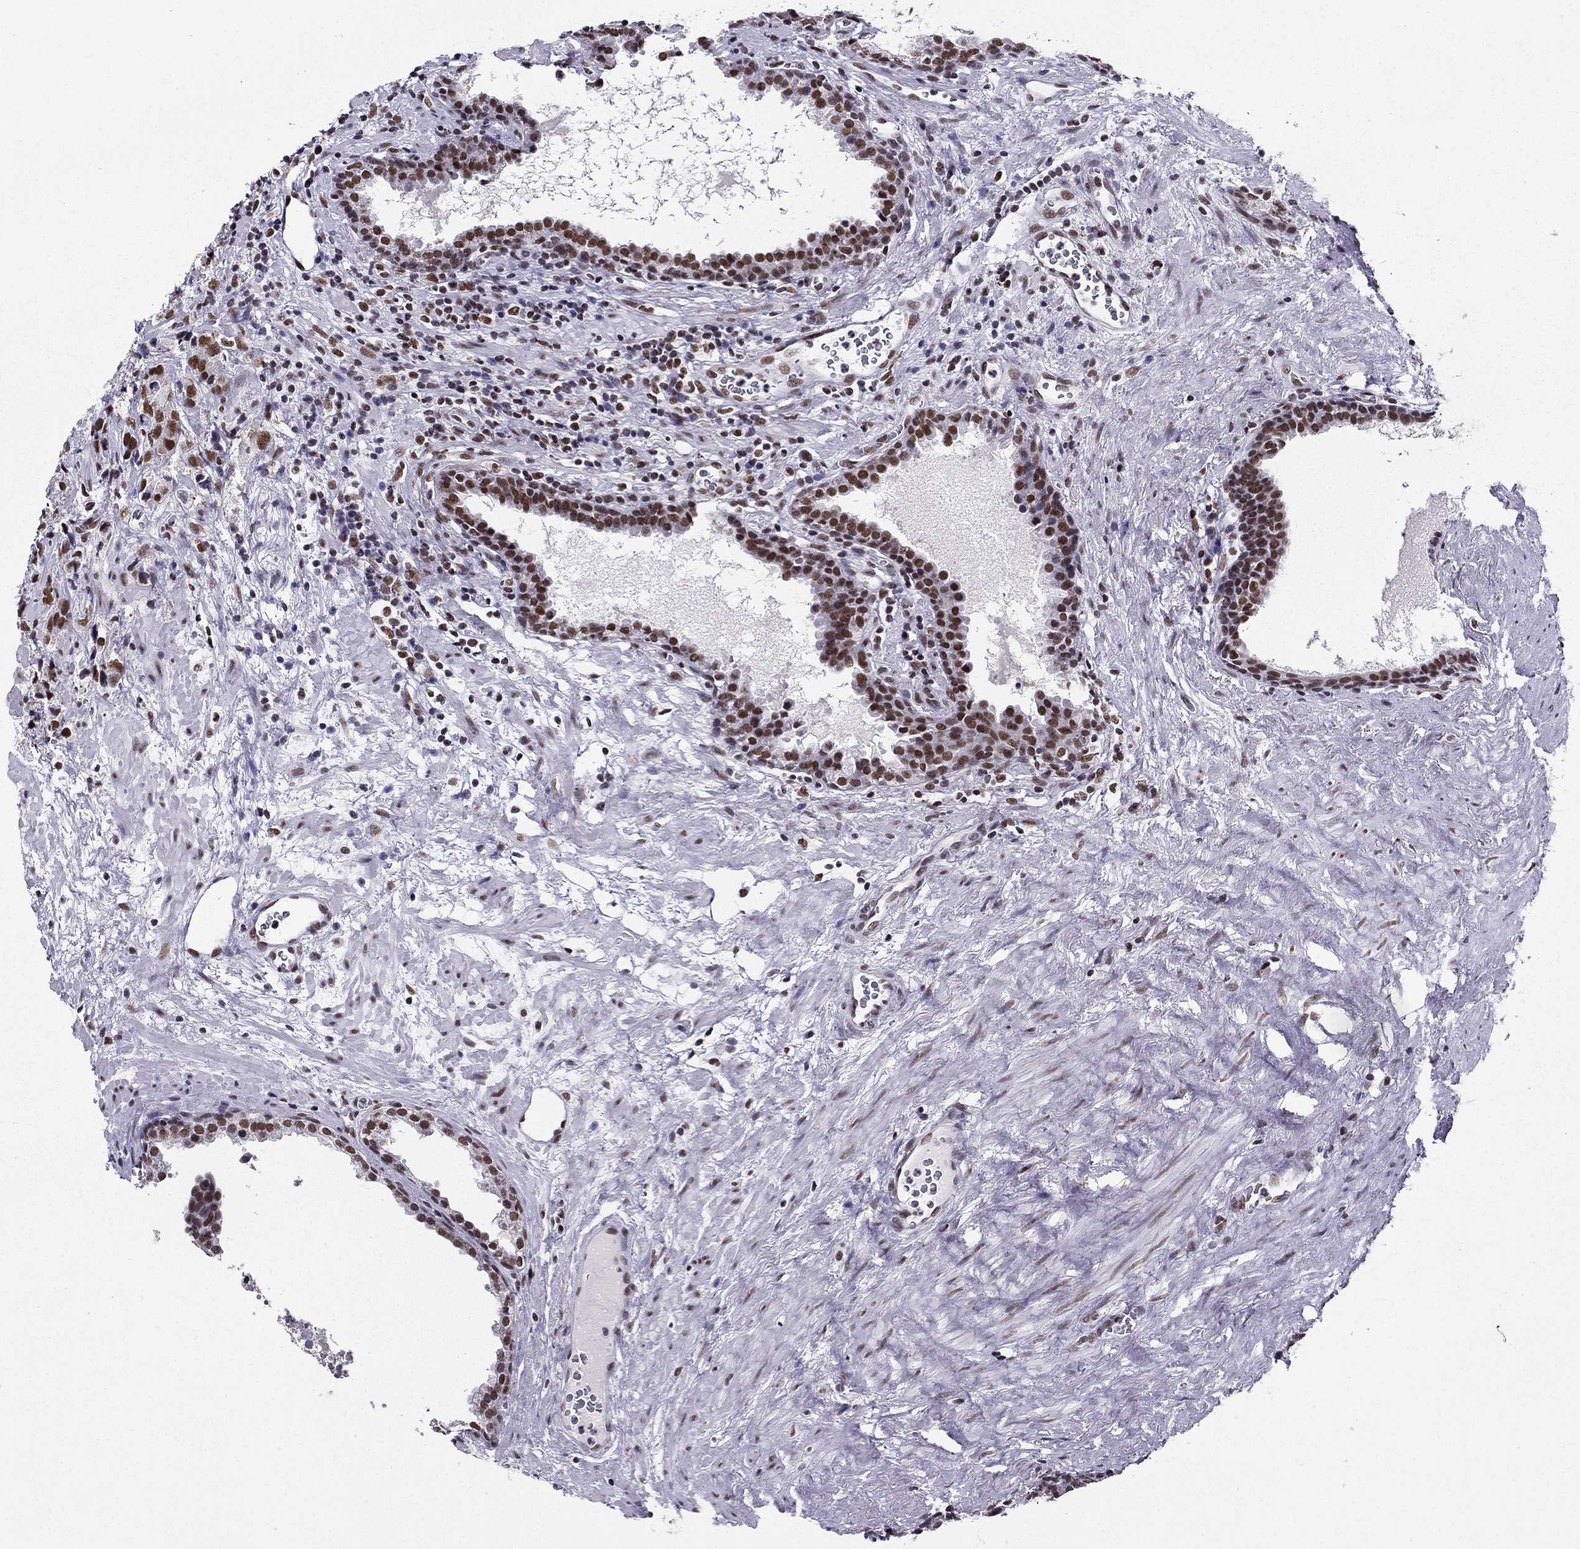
{"staining": {"intensity": "strong", "quantity": "25%-75%", "location": "nuclear"}, "tissue": "prostate cancer", "cell_type": "Tumor cells", "image_type": "cancer", "snomed": [{"axis": "morphology", "description": "Adenocarcinoma, NOS"}, {"axis": "topography", "description": "Prostate and seminal vesicle, NOS"}], "caption": "Immunohistochemical staining of prostate cancer demonstrates high levels of strong nuclear positivity in approximately 25%-75% of tumor cells.", "gene": "ZNF420", "patient": {"sex": "male", "age": 63}}